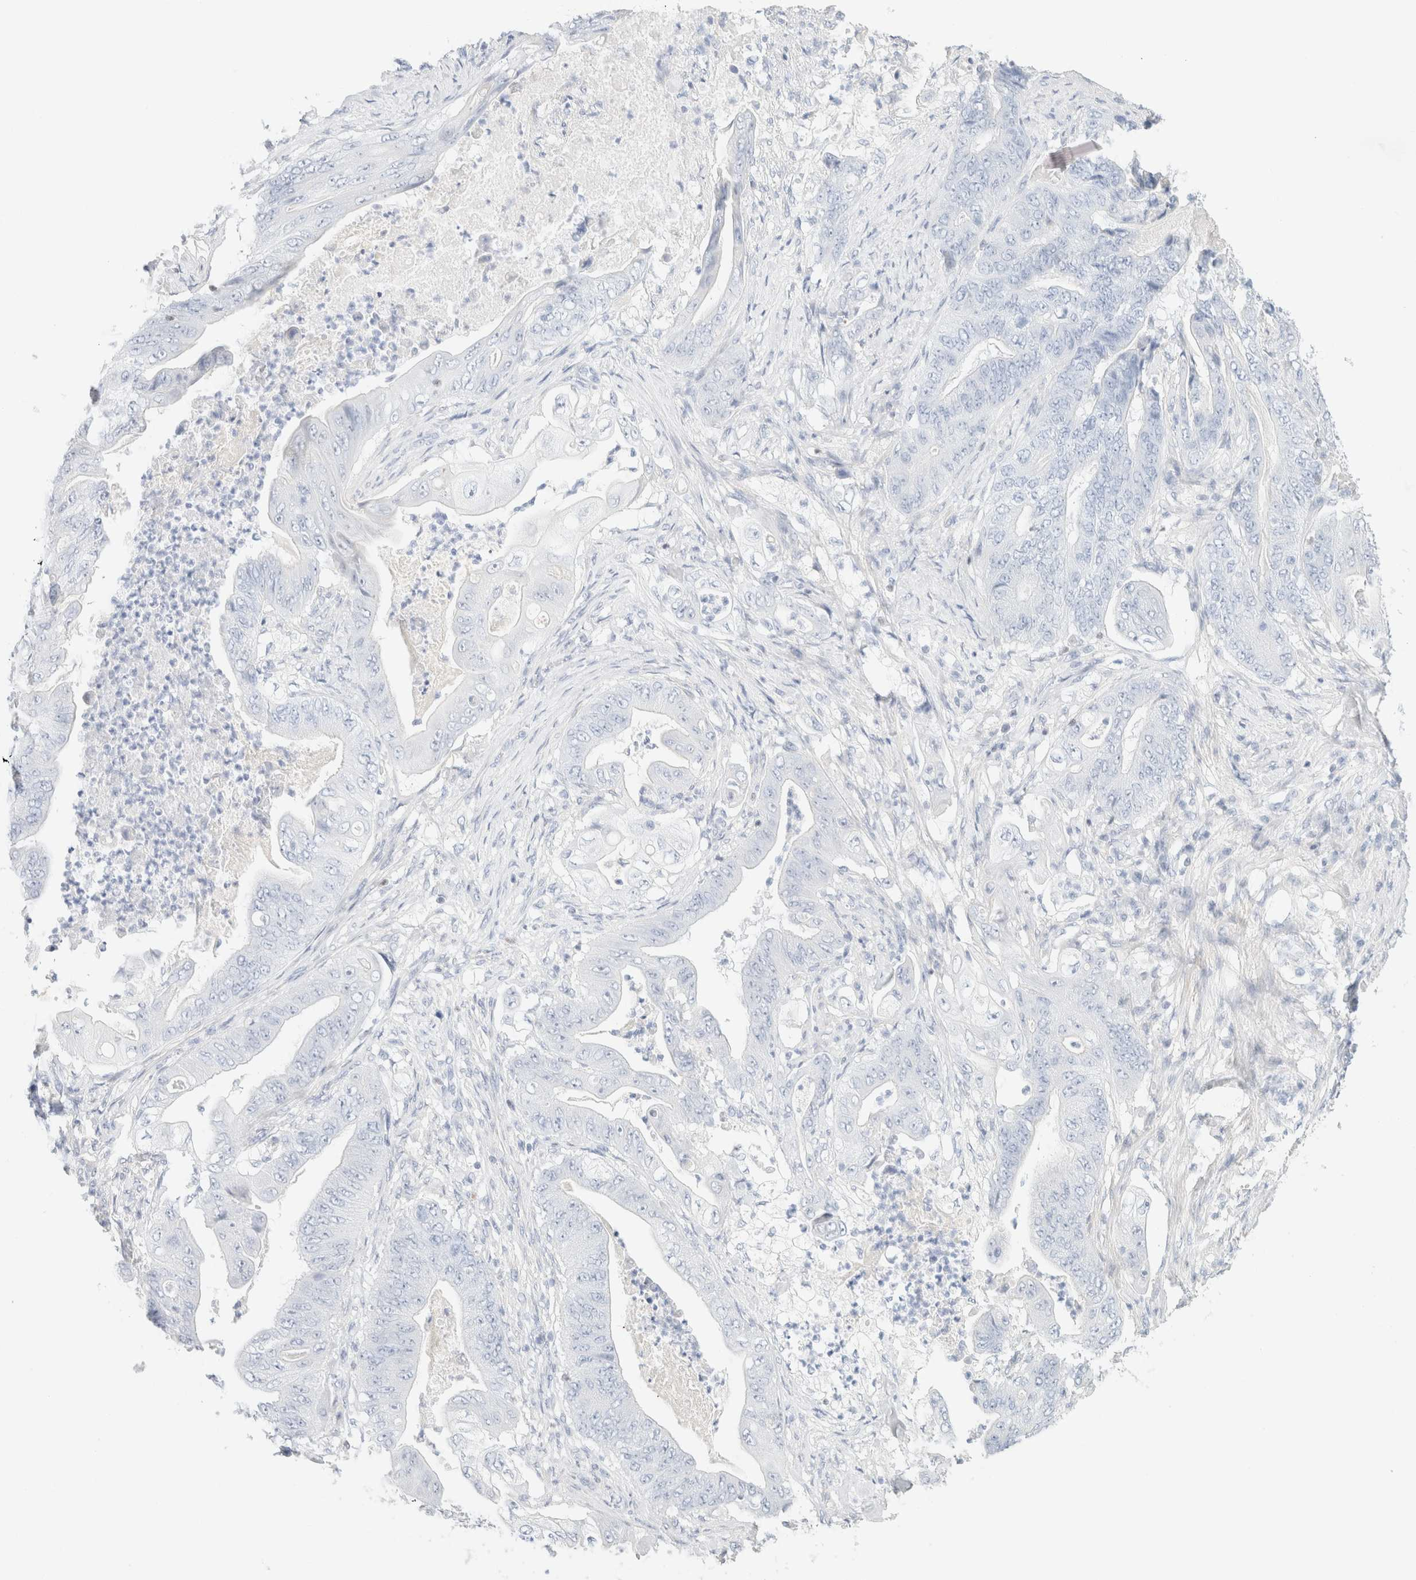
{"staining": {"intensity": "negative", "quantity": "none", "location": "none"}, "tissue": "stomach cancer", "cell_type": "Tumor cells", "image_type": "cancer", "snomed": [{"axis": "morphology", "description": "Adenocarcinoma, NOS"}, {"axis": "topography", "description": "Stomach"}], "caption": "IHC photomicrograph of neoplastic tissue: human stomach cancer (adenocarcinoma) stained with DAB displays no significant protein staining in tumor cells.", "gene": "IKZF3", "patient": {"sex": "female", "age": 73}}